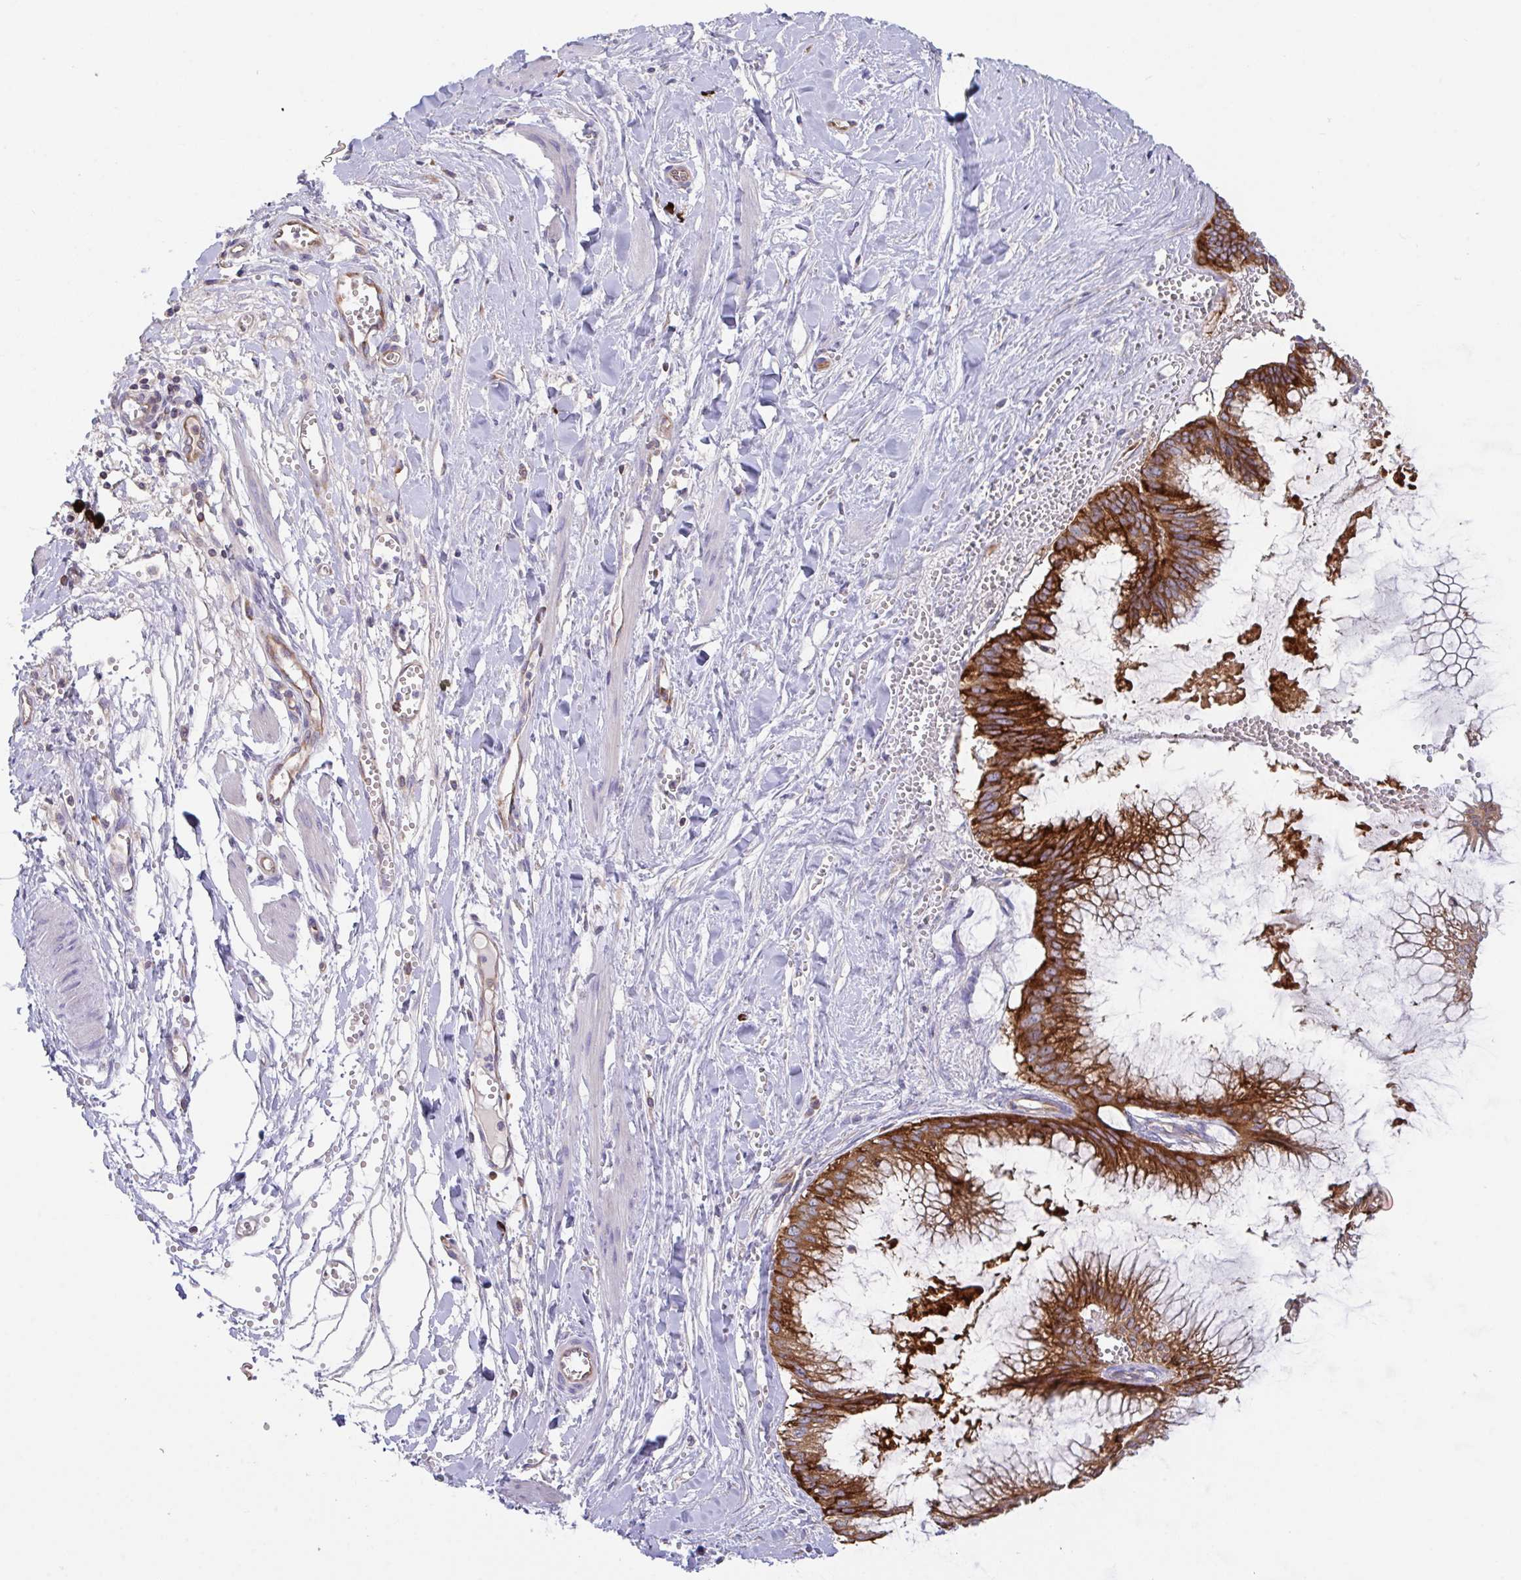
{"staining": {"intensity": "strong", "quantity": ">75%", "location": "cytoplasmic/membranous"}, "tissue": "ovarian cancer", "cell_type": "Tumor cells", "image_type": "cancer", "snomed": [{"axis": "morphology", "description": "Cystadenocarcinoma, mucinous, NOS"}, {"axis": "topography", "description": "Ovary"}], "caption": "Immunohistochemical staining of ovarian cancer (mucinous cystadenocarcinoma) reveals high levels of strong cytoplasmic/membranous staining in approximately >75% of tumor cells.", "gene": "YARS2", "patient": {"sex": "female", "age": 44}}